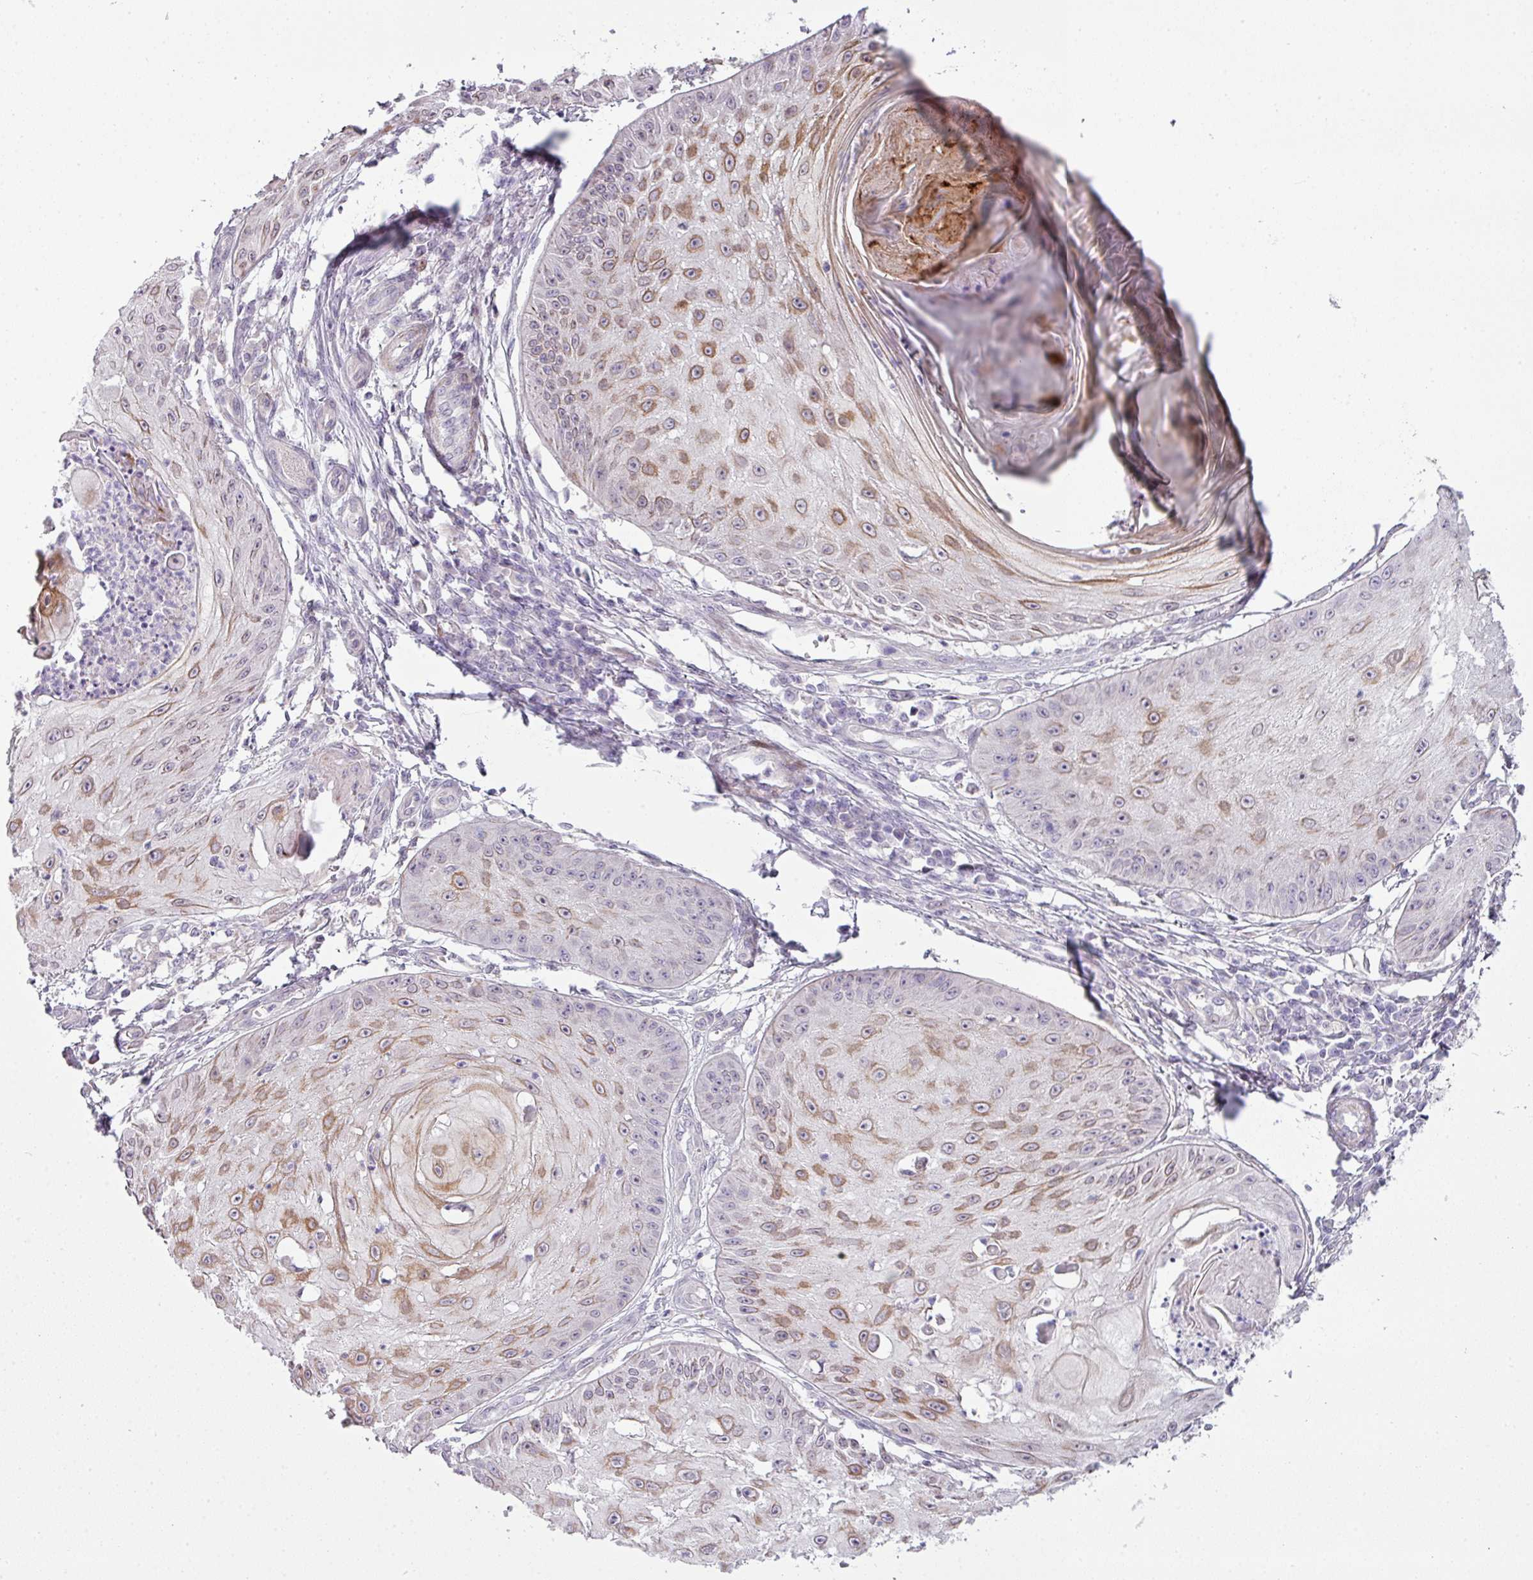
{"staining": {"intensity": "moderate", "quantity": "25%-75%", "location": "cytoplasmic/membranous"}, "tissue": "skin cancer", "cell_type": "Tumor cells", "image_type": "cancer", "snomed": [{"axis": "morphology", "description": "Squamous cell carcinoma, NOS"}, {"axis": "topography", "description": "Skin"}], "caption": "Brown immunohistochemical staining in human skin cancer (squamous cell carcinoma) exhibits moderate cytoplasmic/membranous expression in approximately 25%-75% of tumor cells. The staining was performed using DAB (3,3'-diaminobenzidine) to visualize the protein expression in brown, while the nuclei were stained in blue with hematoxylin (Magnification: 20x).", "gene": "ZNF688", "patient": {"sex": "male", "age": 70}}